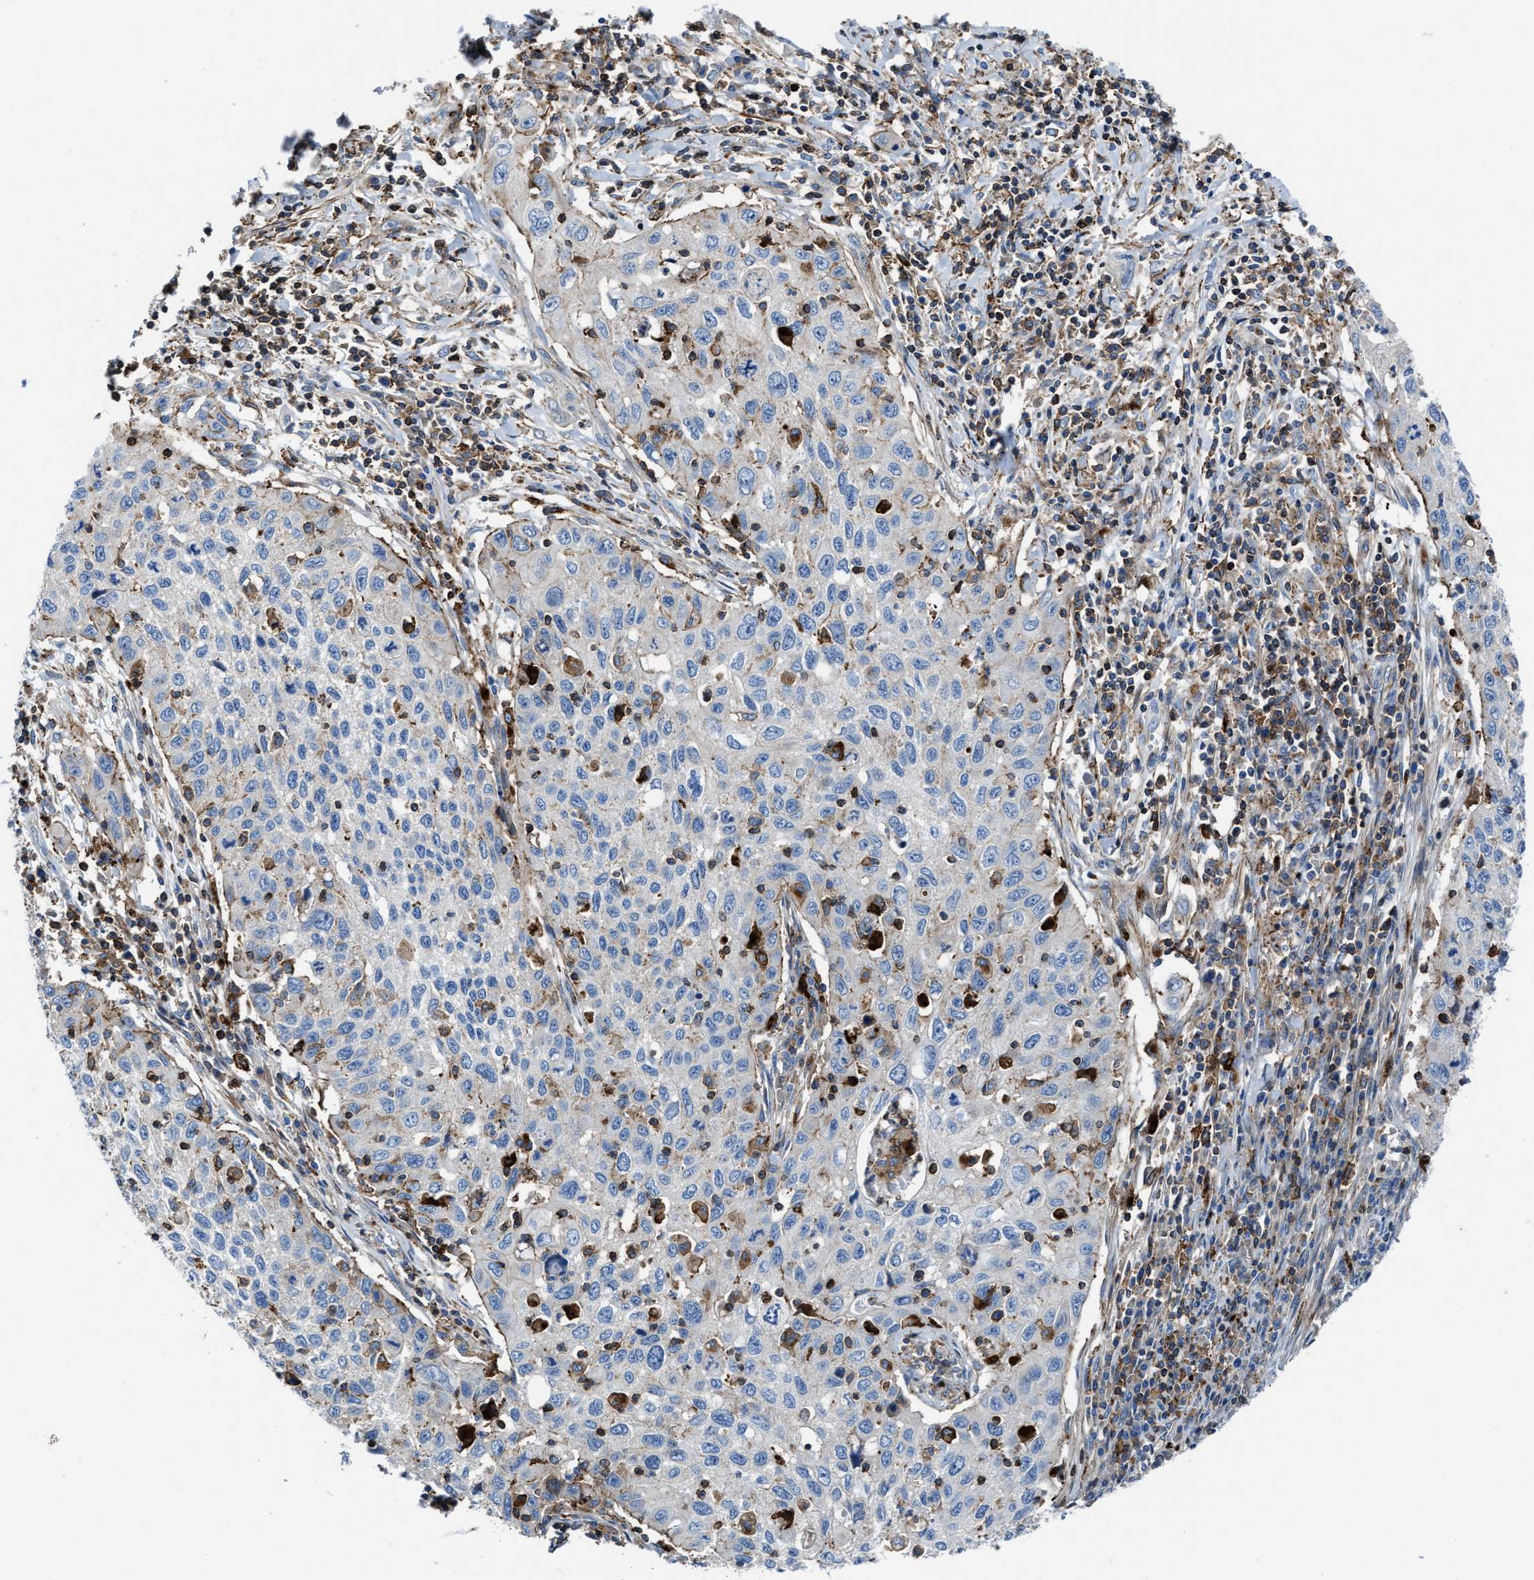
{"staining": {"intensity": "moderate", "quantity": "<25%", "location": "cytoplasmic/membranous"}, "tissue": "cervical cancer", "cell_type": "Tumor cells", "image_type": "cancer", "snomed": [{"axis": "morphology", "description": "Squamous cell carcinoma, NOS"}, {"axis": "topography", "description": "Cervix"}], "caption": "Immunohistochemistry (IHC) staining of squamous cell carcinoma (cervical), which displays low levels of moderate cytoplasmic/membranous staining in about <25% of tumor cells indicating moderate cytoplasmic/membranous protein staining. The staining was performed using DAB (3,3'-diaminobenzidine) (brown) for protein detection and nuclei were counterstained in hematoxylin (blue).", "gene": "AGPAT2", "patient": {"sex": "female", "age": 53}}